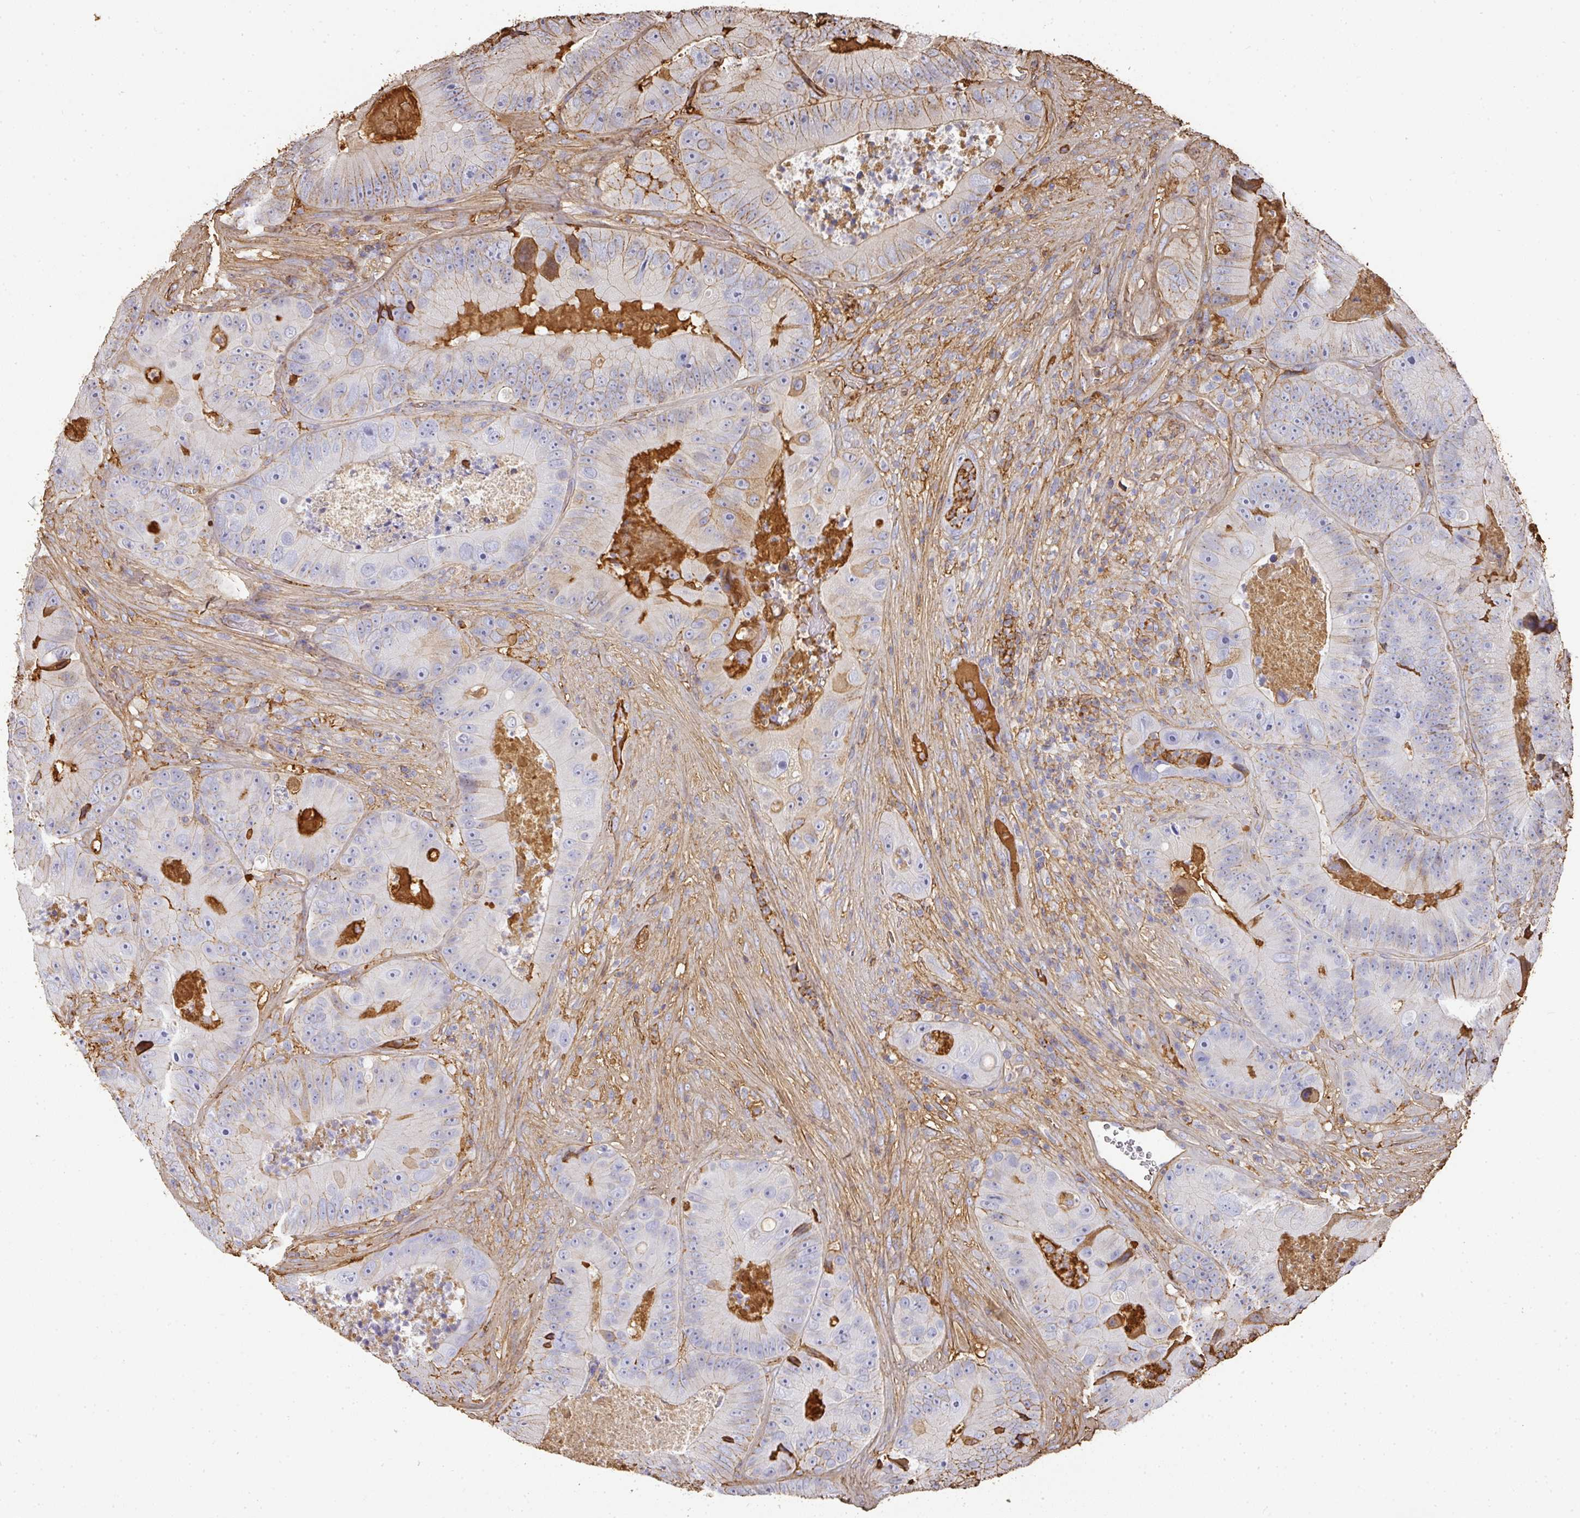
{"staining": {"intensity": "weak", "quantity": "25%-75%", "location": "cytoplasmic/membranous"}, "tissue": "colorectal cancer", "cell_type": "Tumor cells", "image_type": "cancer", "snomed": [{"axis": "morphology", "description": "Adenocarcinoma, NOS"}, {"axis": "topography", "description": "Colon"}], "caption": "DAB immunohistochemical staining of human colorectal cancer (adenocarcinoma) reveals weak cytoplasmic/membranous protein expression in approximately 25%-75% of tumor cells. (Stains: DAB (3,3'-diaminobenzidine) in brown, nuclei in blue, Microscopy: brightfield microscopy at high magnification).", "gene": "ALB", "patient": {"sex": "female", "age": 86}}